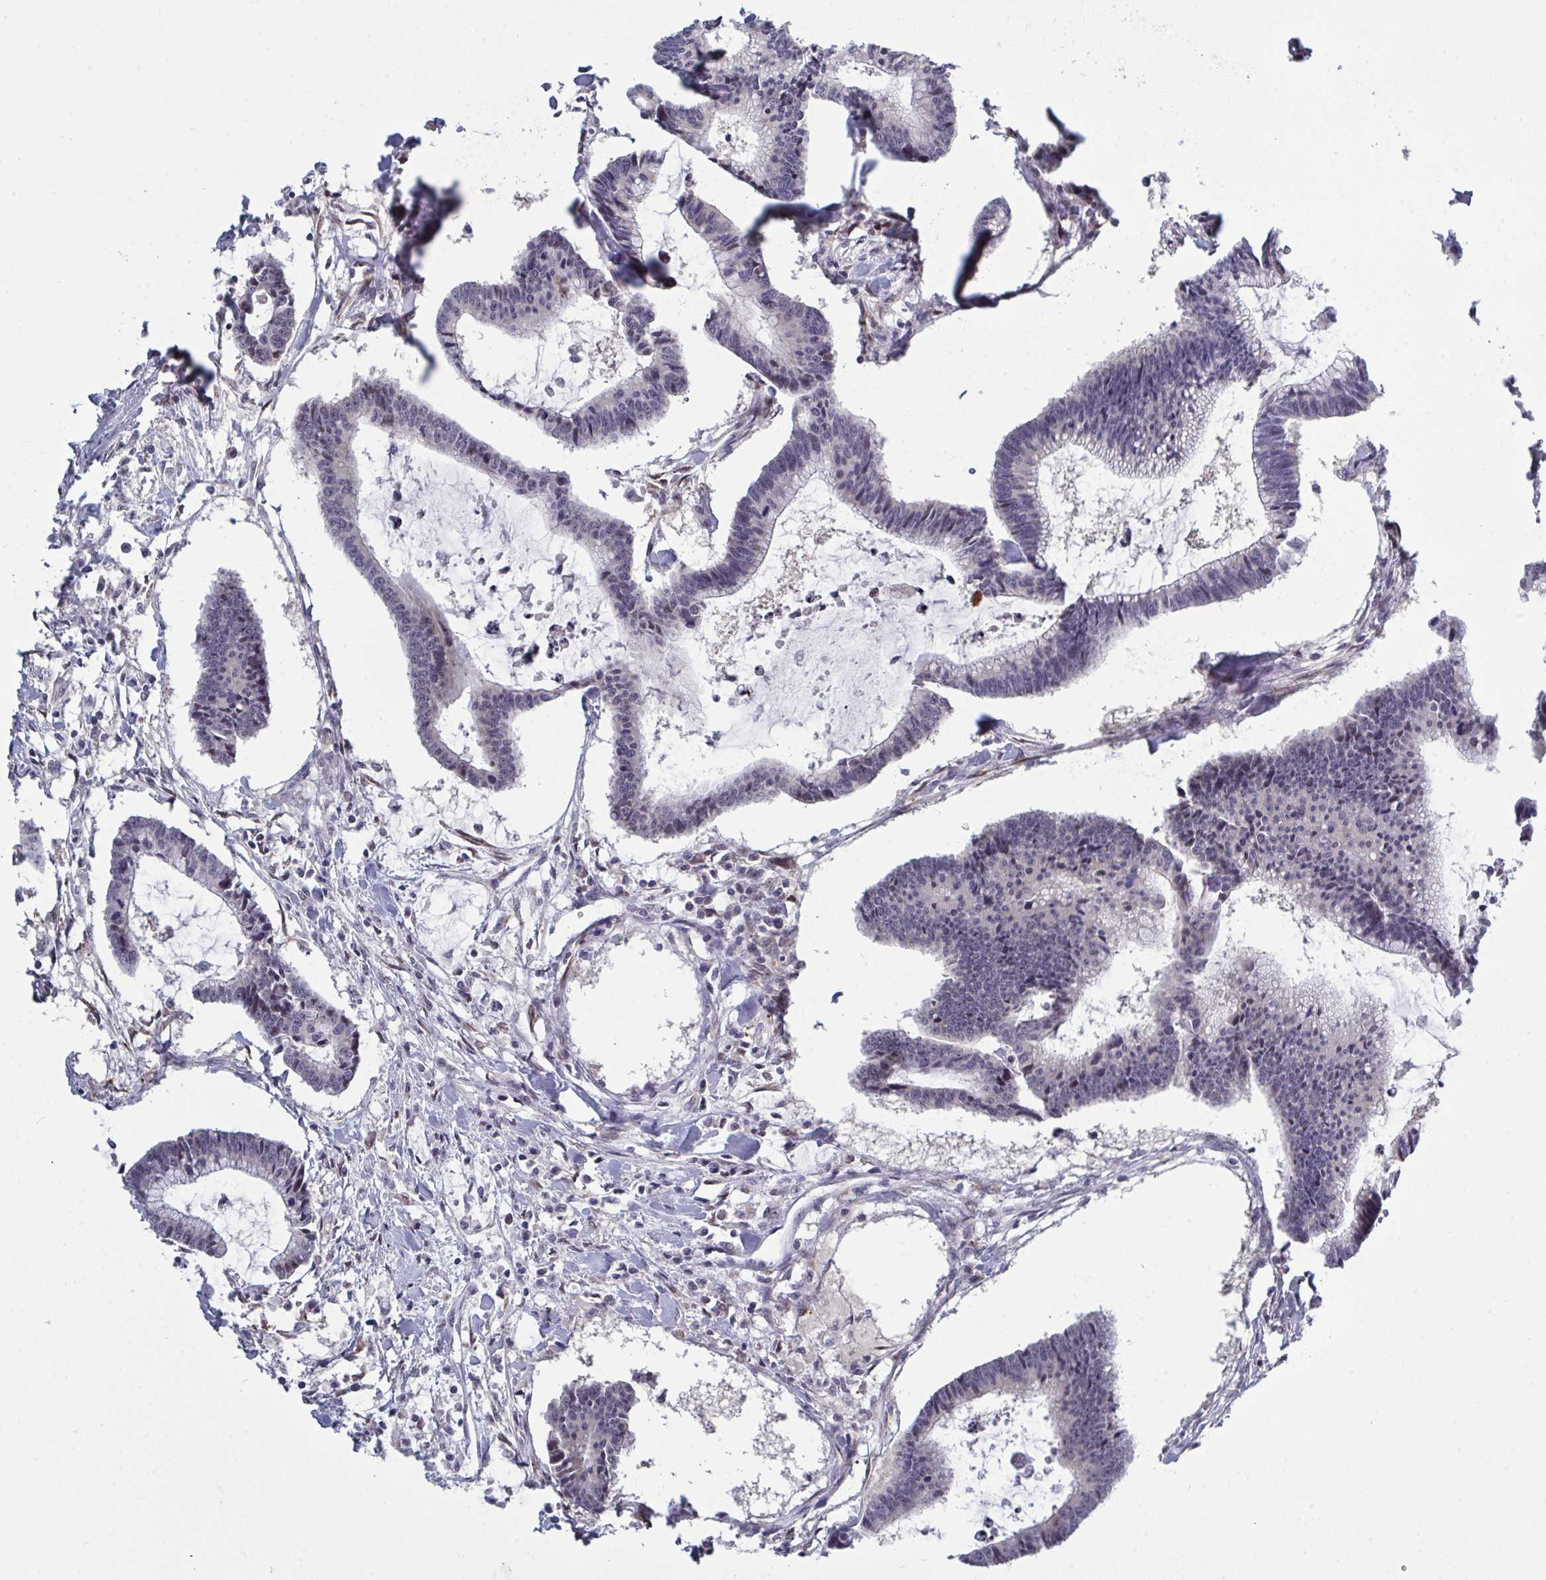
{"staining": {"intensity": "negative", "quantity": "none", "location": "none"}, "tissue": "colorectal cancer", "cell_type": "Tumor cells", "image_type": "cancer", "snomed": [{"axis": "morphology", "description": "Adenocarcinoma, NOS"}, {"axis": "topography", "description": "Colon"}], "caption": "Immunohistochemistry (IHC) of human colorectal adenocarcinoma displays no positivity in tumor cells. Brightfield microscopy of immunohistochemistry stained with DAB (brown) and hematoxylin (blue), captured at high magnification.", "gene": "ZNF784", "patient": {"sex": "female", "age": 78}}